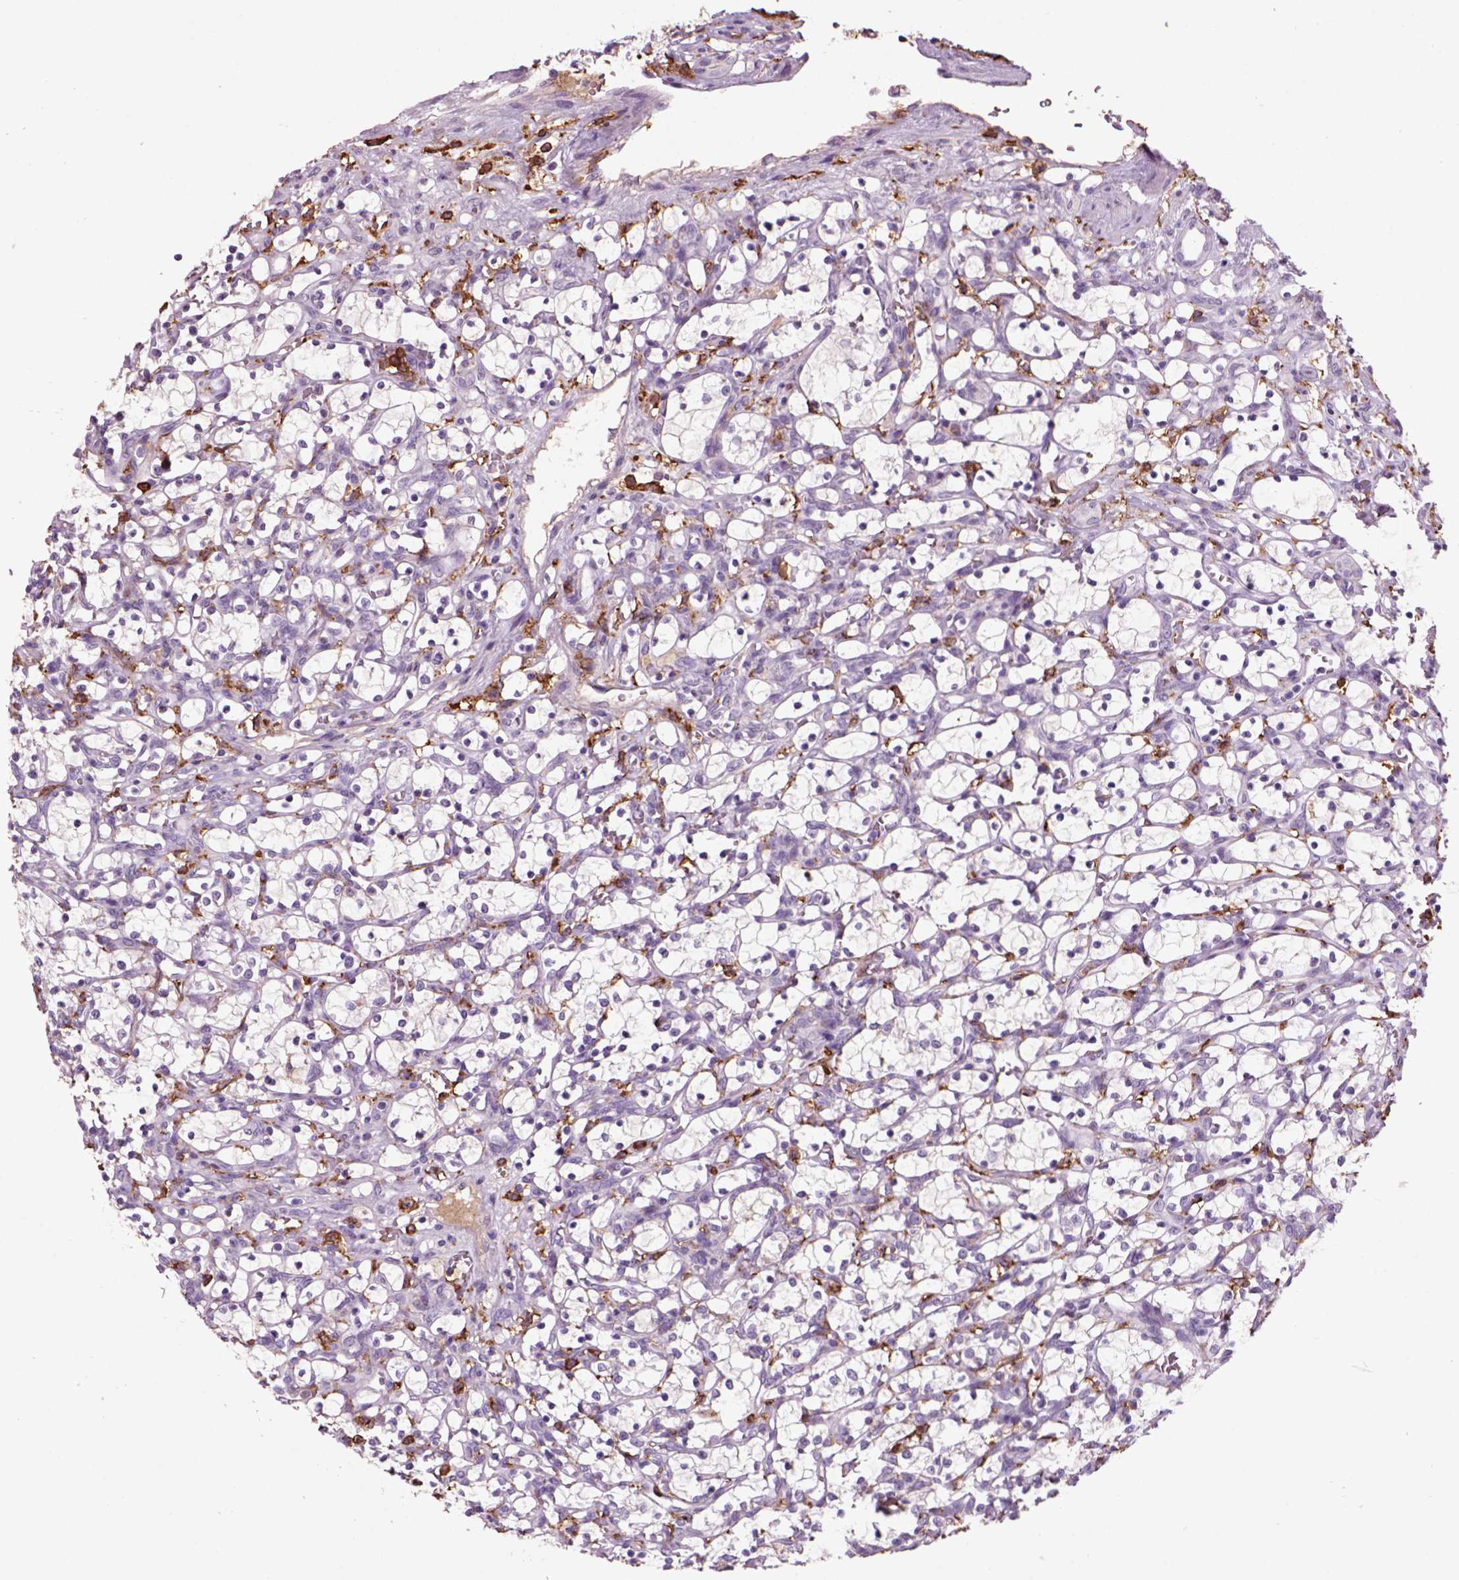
{"staining": {"intensity": "negative", "quantity": "none", "location": "none"}, "tissue": "renal cancer", "cell_type": "Tumor cells", "image_type": "cancer", "snomed": [{"axis": "morphology", "description": "Adenocarcinoma, NOS"}, {"axis": "topography", "description": "Kidney"}], "caption": "There is no significant staining in tumor cells of renal cancer (adenocarcinoma).", "gene": "CD14", "patient": {"sex": "female", "age": 69}}